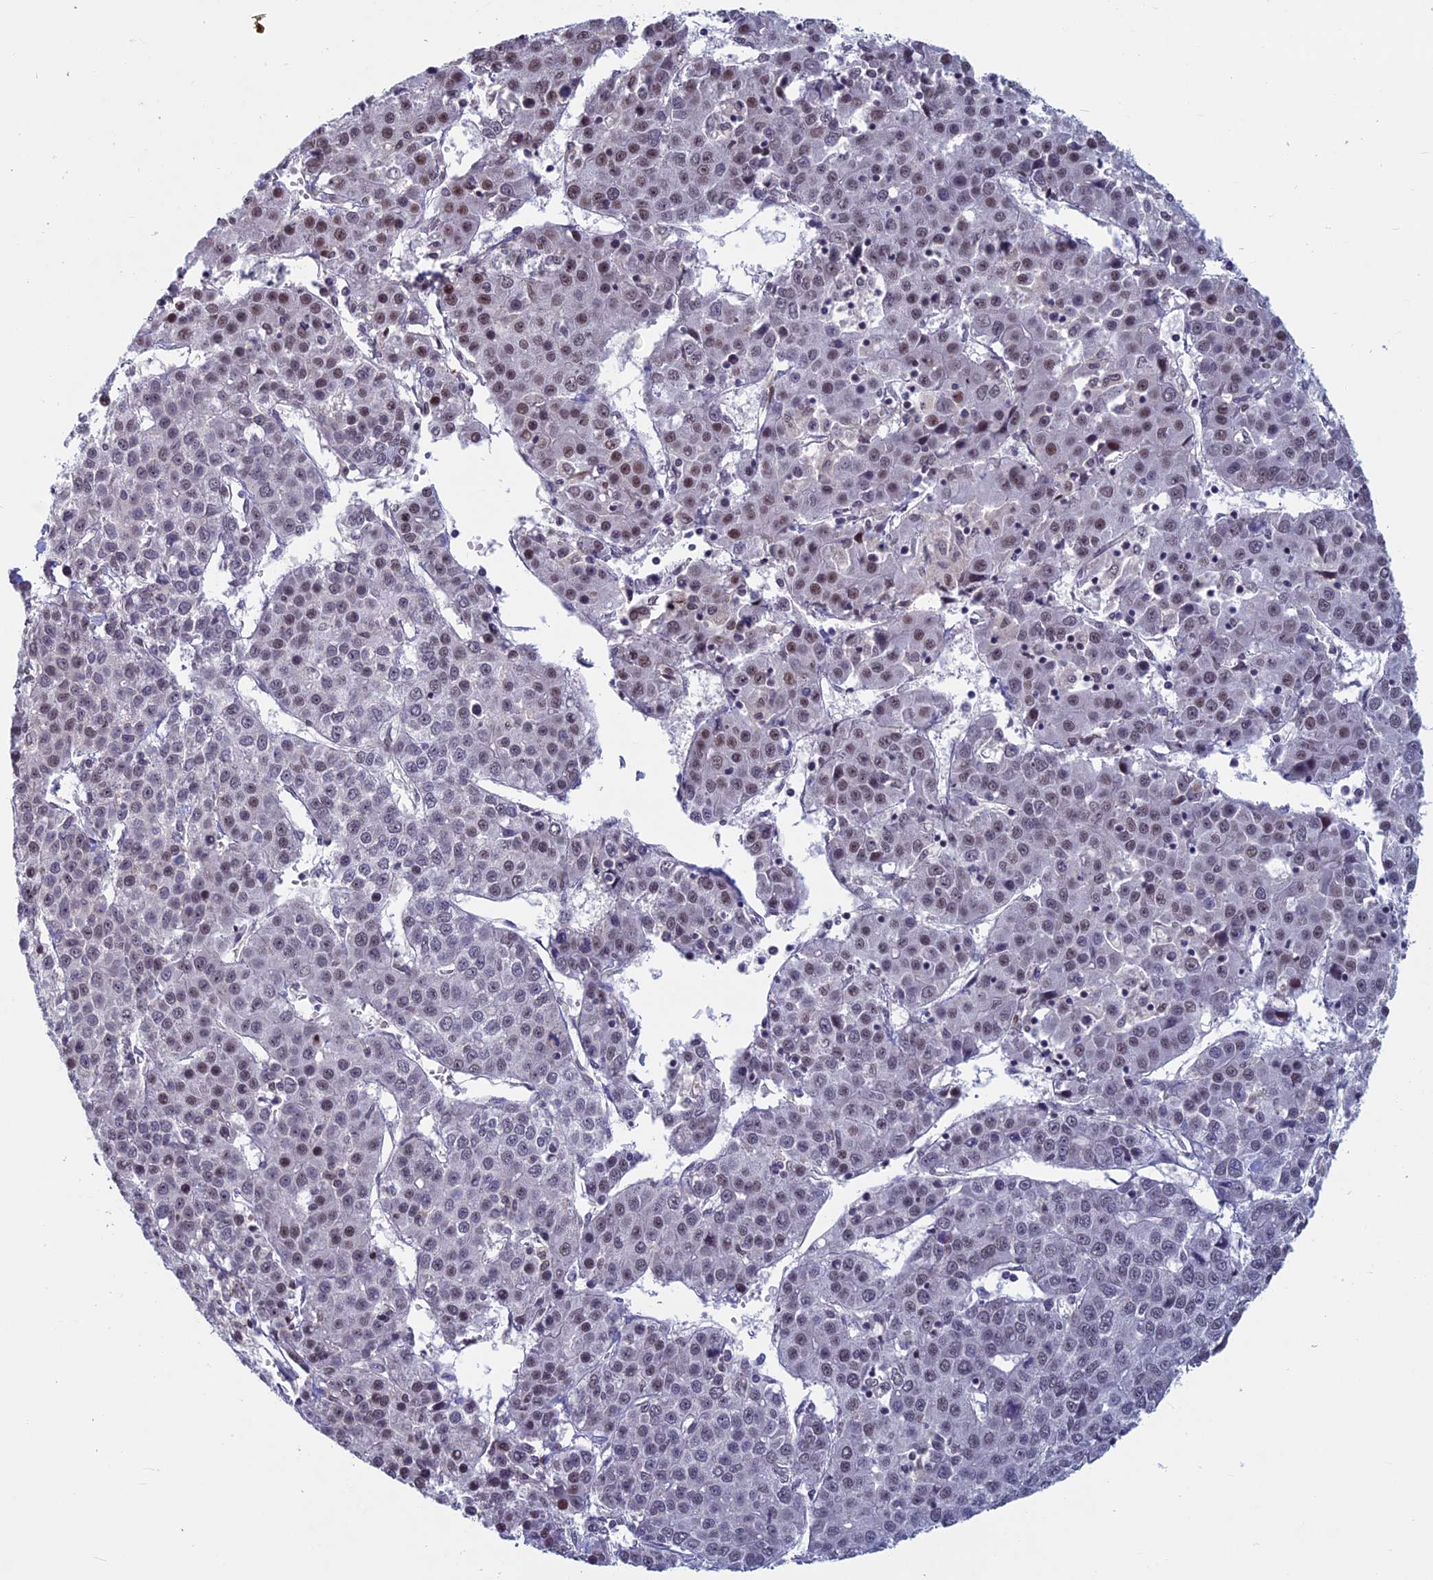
{"staining": {"intensity": "weak", "quantity": "25%-75%", "location": "nuclear"}, "tissue": "liver cancer", "cell_type": "Tumor cells", "image_type": "cancer", "snomed": [{"axis": "morphology", "description": "Carcinoma, Hepatocellular, NOS"}, {"axis": "topography", "description": "Liver"}], "caption": "Human hepatocellular carcinoma (liver) stained with a protein marker shows weak staining in tumor cells.", "gene": "SPIRE1", "patient": {"sex": "female", "age": 53}}